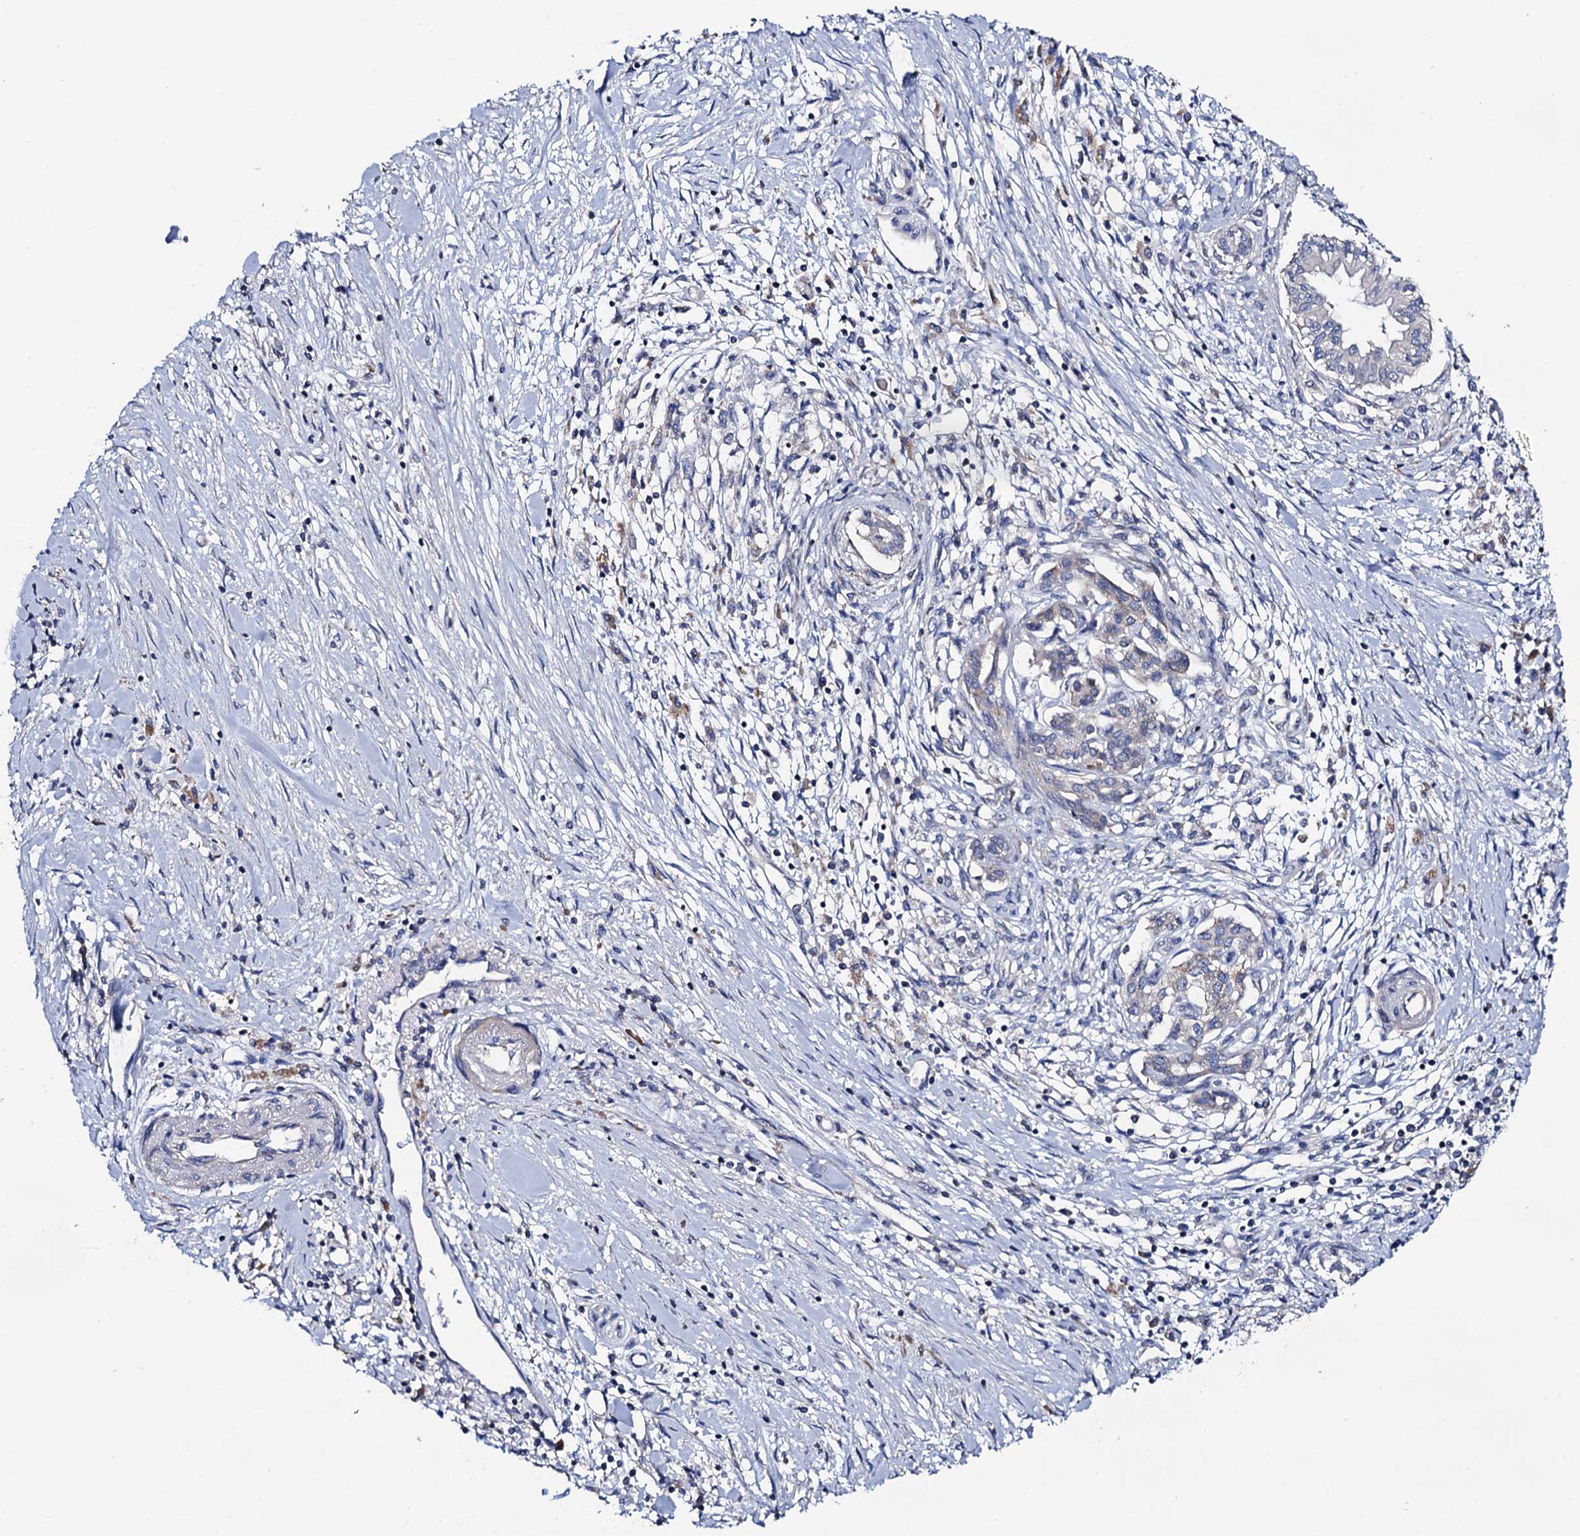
{"staining": {"intensity": "negative", "quantity": "none", "location": "none"}, "tissue": "pancreatic cancer", "cell_type": "Tumor cells", "image_type": "cancer", "snomed": [{"axis": "morphology", "description": "Adenocarcinoma, NOS"}, {"axis": "topography", "description": "Pancreas"}], "caption": "A micrograph of pancreatic cancer (adenocarcinoma) stained for a protein reveals no brown staining in tumor cells. (Stains: DAB (3,3'-diaminobenzidine) immunohistochemistry (IHC) with hematoxylin counter stain, Microscopy: brightfield microscopy at high magnification).", "gene": "MRPL48", "patient": {"sex": "female", "age": 50}}